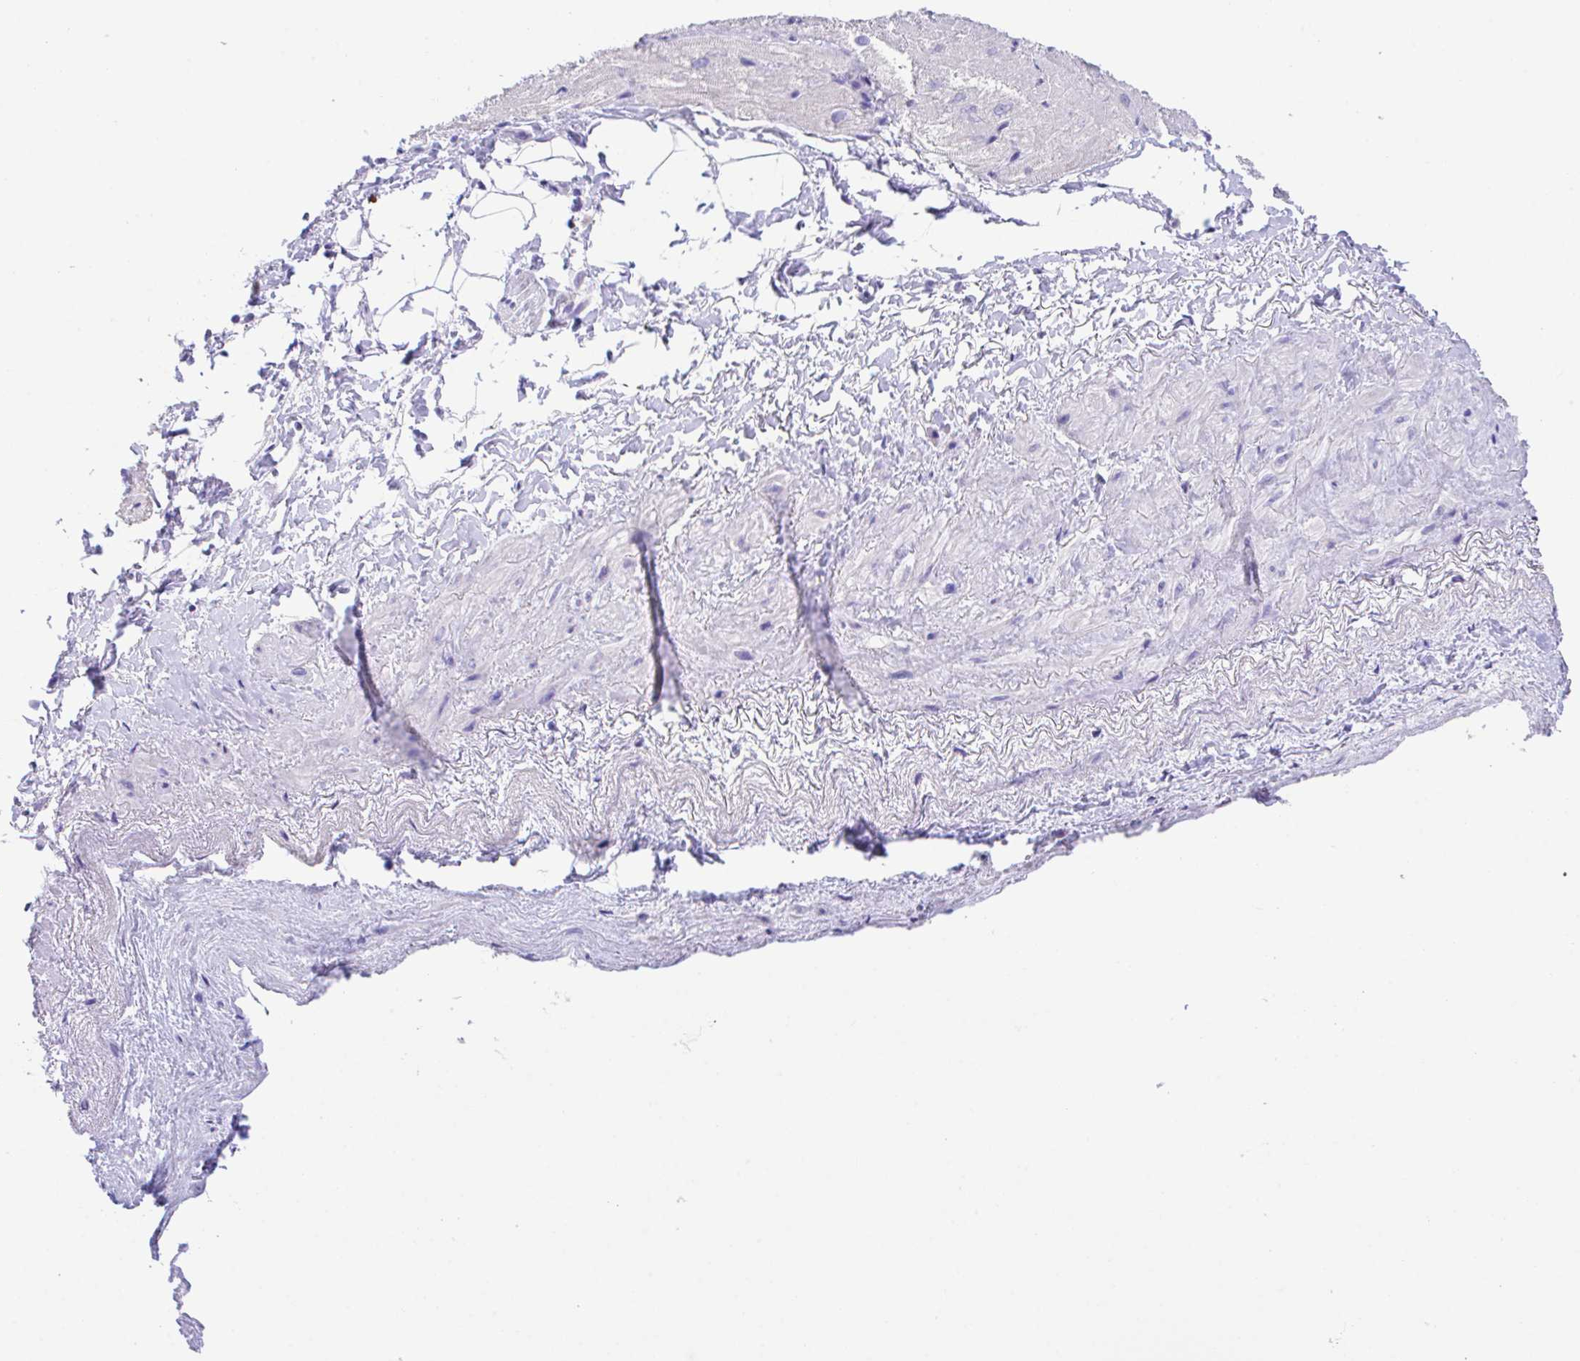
{"staining": {"intensity": "negative", "quantity": "none", "location": "none"}, "tissue": "heart muscle", "cell_type": "Cardiomyocytes", "image_type": "normal", "snomed": [{"axis": "morphology", "description": "Normal tissue, NOS"}, {"axis": "topography", "description": "Heart"}], "caption": "The immunohistochemistry image has no significant expression in cardiomyocytes of heart muscle.", "gene": "HACD4", "patient": {"sex": "male", "age": 62}}